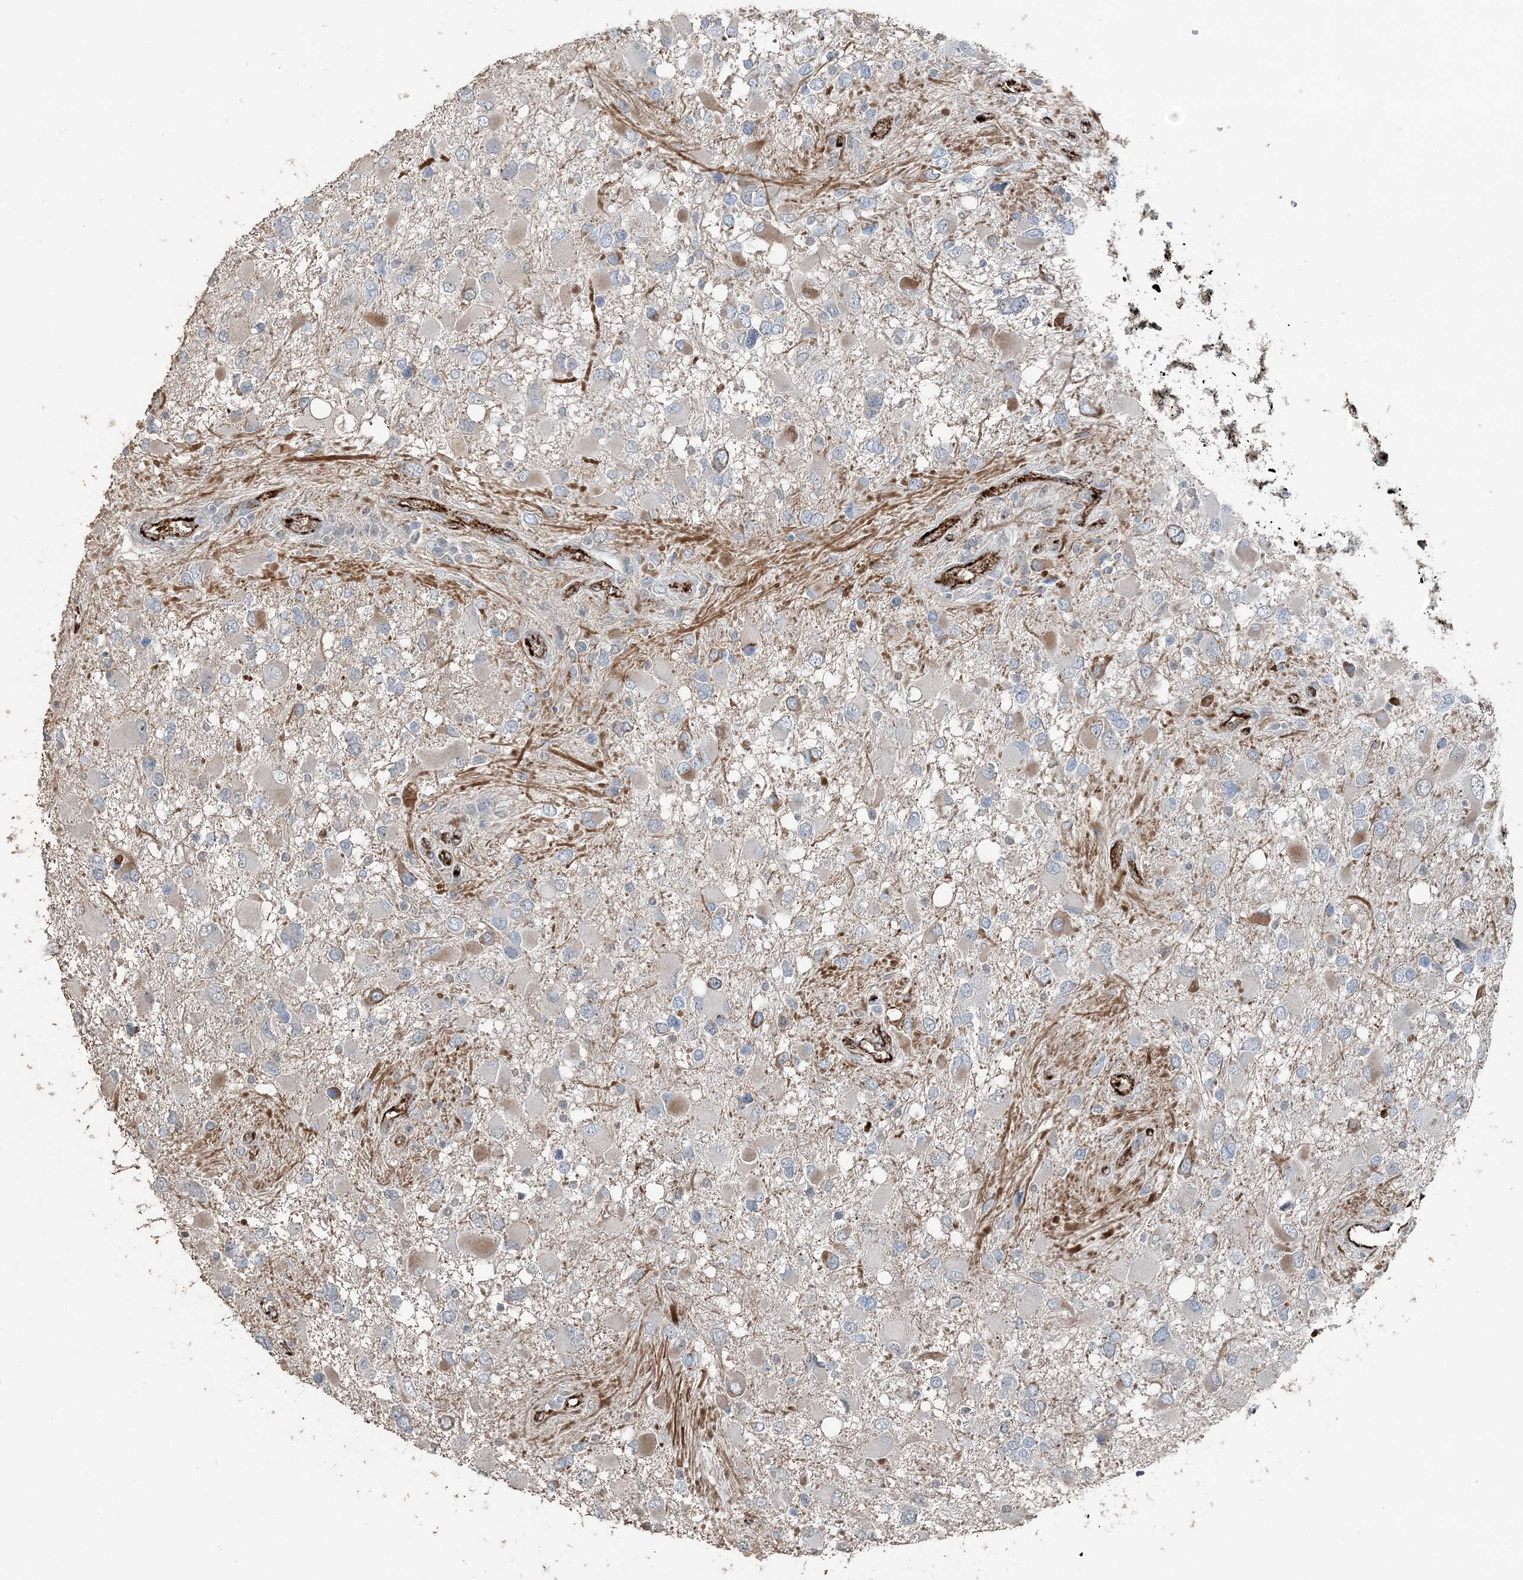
{"staining": {"intensity": "negative", "quantity": "none", "location": "none"}, "tissue": "glioma", "cell_type": "Tumor cells", "image_type": "cancer", "snomed": [{"axis": "morphology", "description": "Glioma, malignant, High grade"}, {"axis": "topography", "description": "Brain"}], "caption": "This is a image of immunohistochemistry (IHC) staining of malignant high-grade glioma, which shows no expression in tumor cells.", "gene": "ELOVL7", "patient": {"sex": "male", "age": 53}}